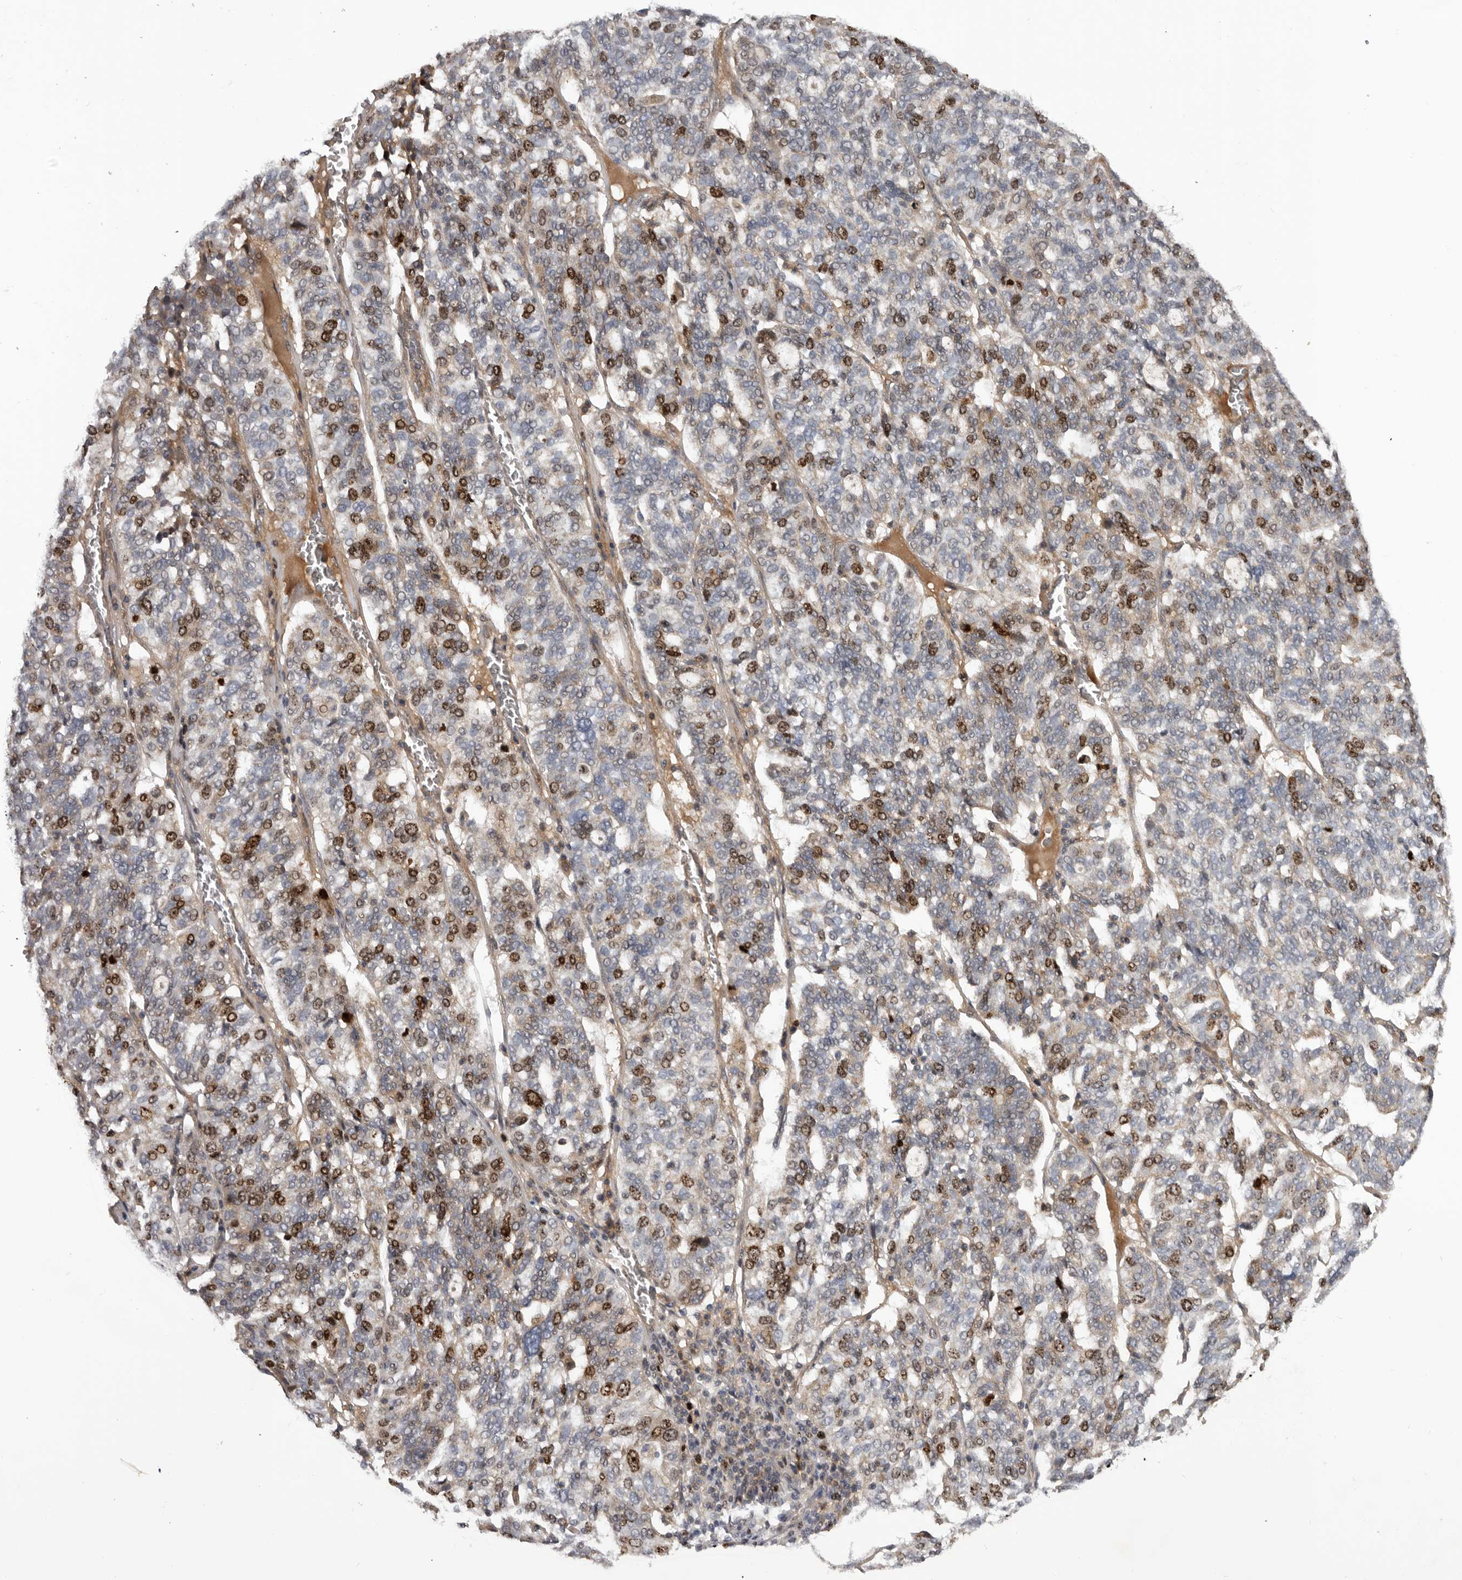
{"staining": {"intensity": "negative", "quantity": "none", "location": "none"}, "tissue": "ovarian cancer", "cell_type": "Tumor cells", "image_type": "cancer", "snomed": [{"axis": "morphology", "description": "Cystadenocarcinoma, serous, NOS"}, {"axis": "topography", "description": "Ovary"}], "caption": "The IHC micrograph has no significant expression in tumor cells of ovarian cancer tissue.", "gene": "CDCA8", "patient": {"sex": "female", "age": 59}}